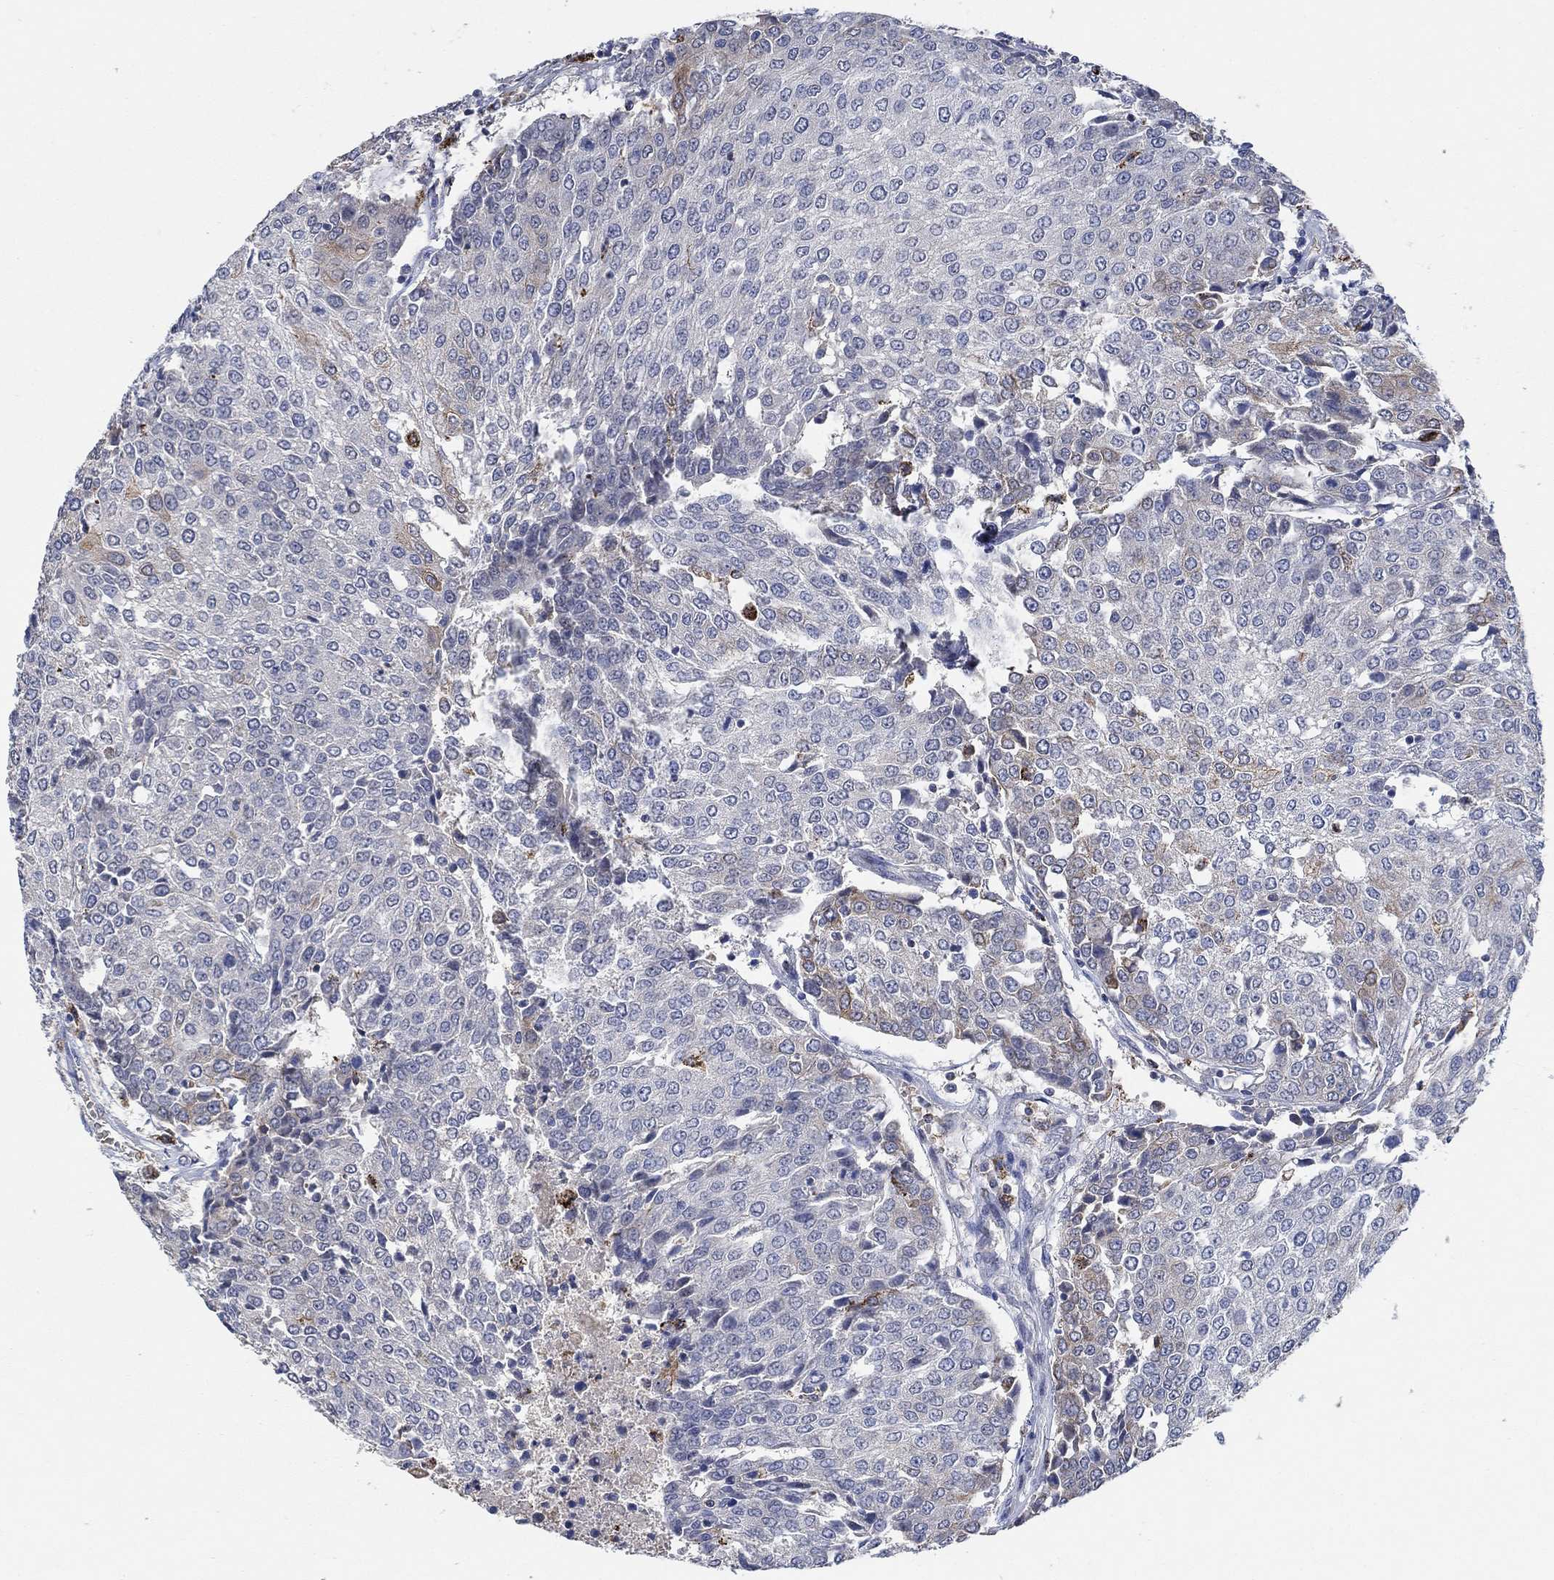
{"staining": {"intensity": "weak", "quantity": "<25%", "location": "cytoplasmic/membranous"}, "tissue": "urothelial cancer", "cell_type": "Tumor cells", "image_type": "cancer", "snomed": [{"axis": "morphology", "description": "Urothelial carcinoma, High grade"}, {"axis": "topography", "description": "Urinary bladder"}], "caption": "Immunohistochemistry micrograph of neoplastic tissue: urothelial cancer stained with DAB displays no significant protein staining in tumor cells.", "gene": "MPP1", "patient": {"sex": "female", "age": 85}}